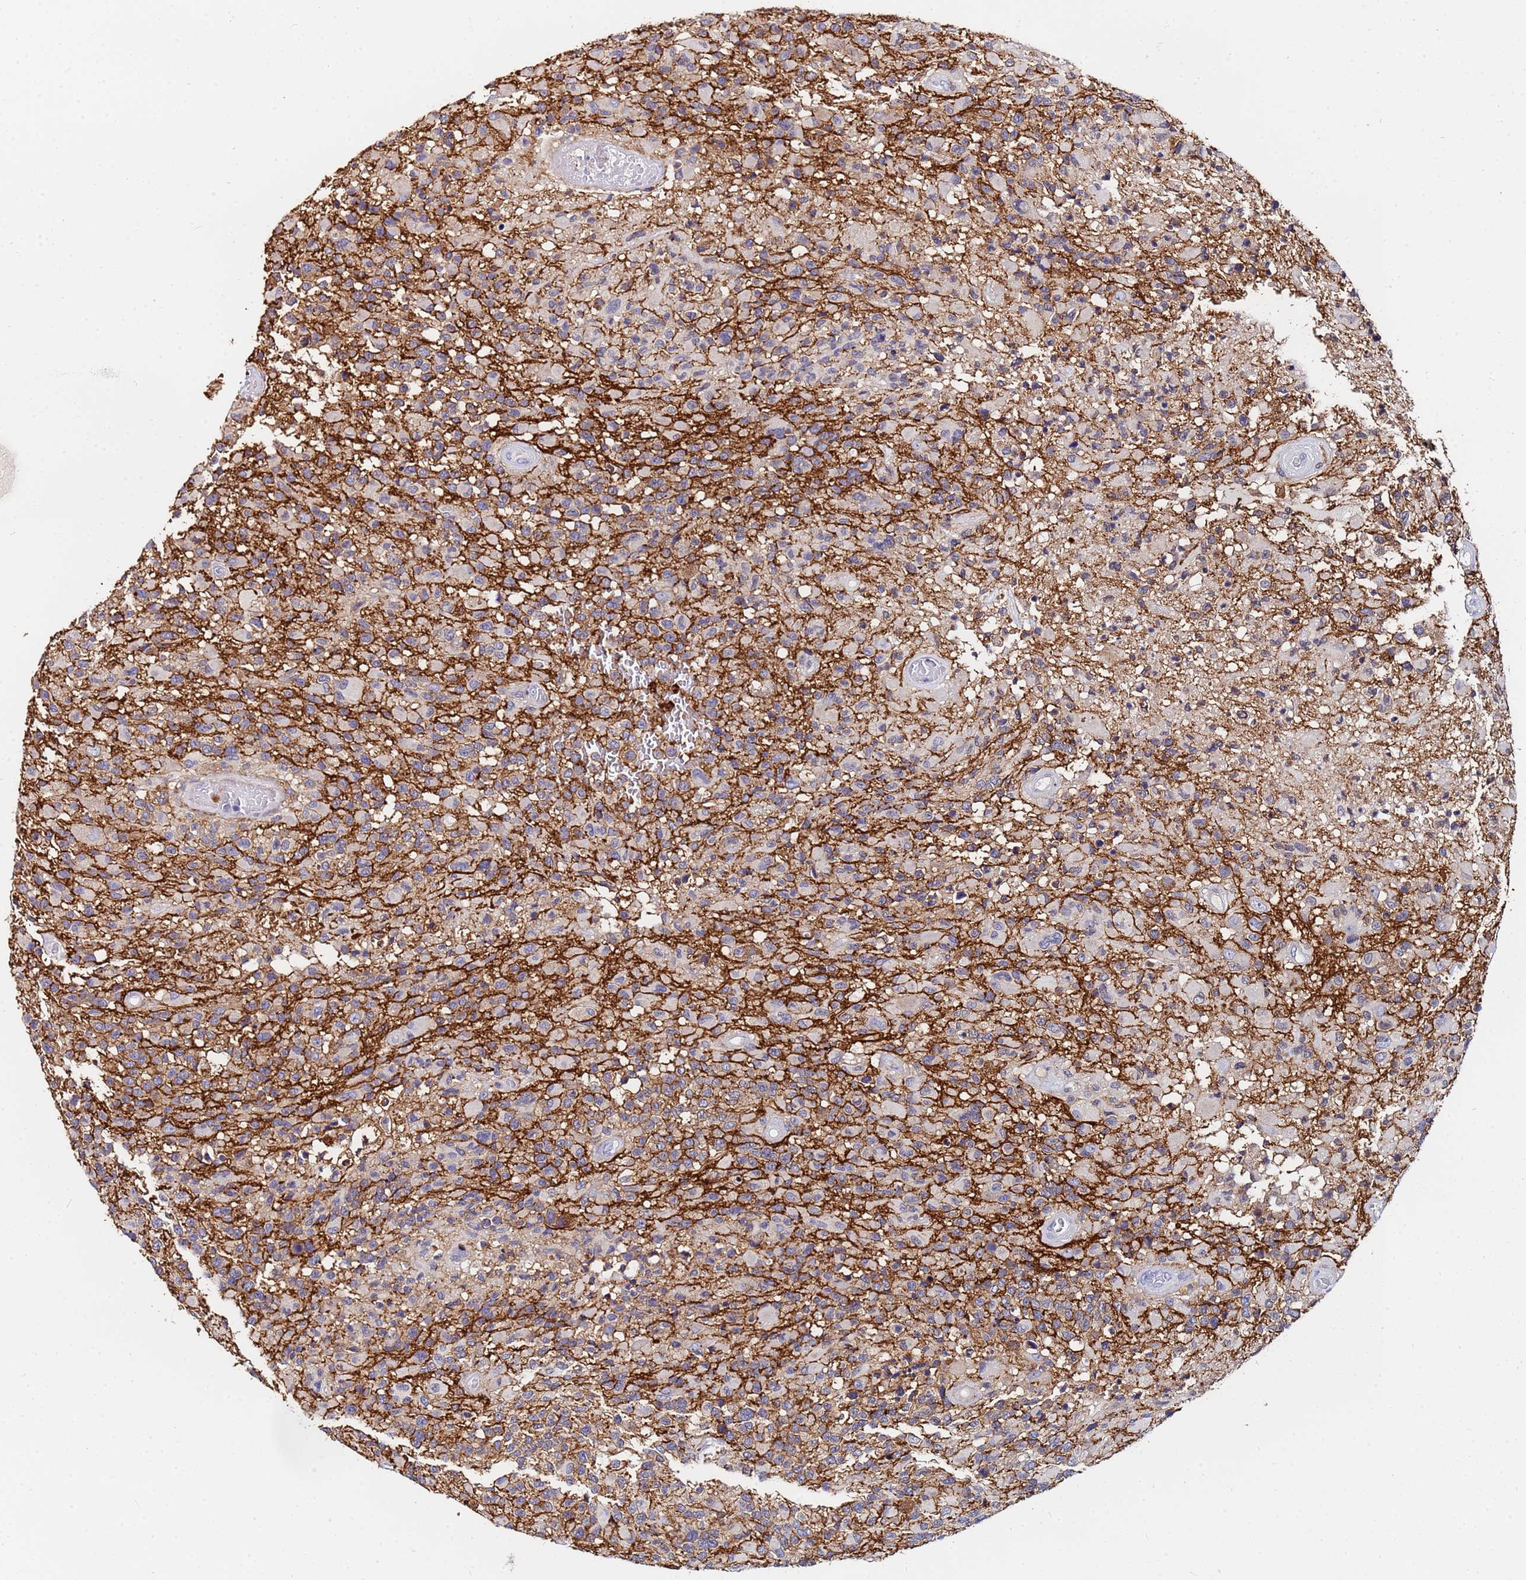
{"staining": {"intensity": "weak", "quantity": "25%-75%", "location": "cytoplasmic/membranous"}, "tissue": "glioma", "cell_type": "Tumor cells", "image_type": "cancer", "snomed": [{"axis": "morphology", "description": "Glioma, malignant, High grade"}, {"axis": "morphology", "description": "Glioblastoma, NOS"}, {"axis": "topography", "description": "Brain"}], "caption": "The micrograph reveals immunohistochemical staining of high-grade glioma (malignant). There is weak cytoplasmic/membranous positivity is appreciated in about 25%-75% of tumor cells.", "gene": "BASP1", "patient": {"sex": "male", "age": 60}}